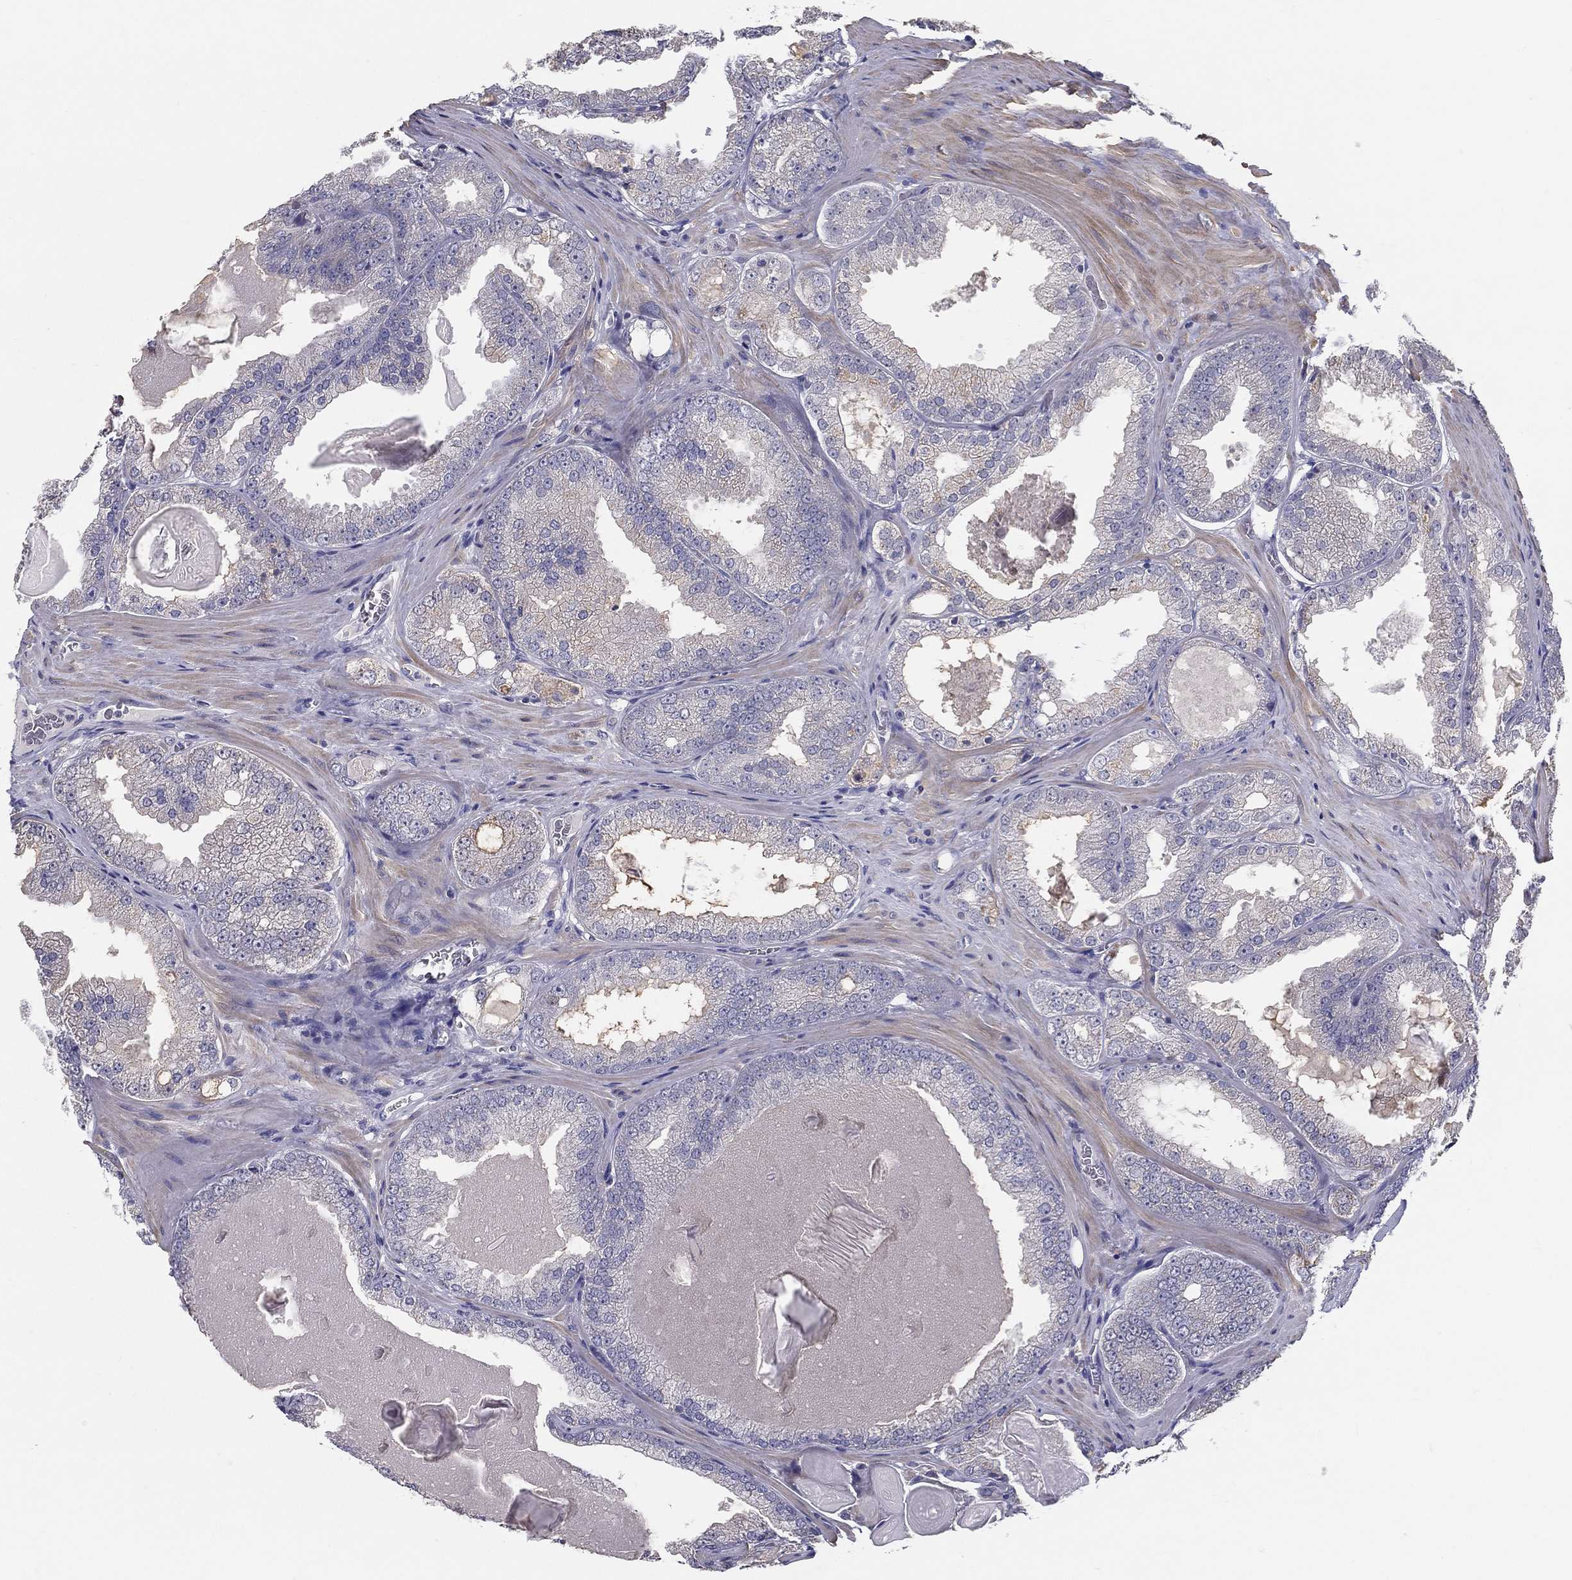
{"staining": {"intensity": "negative", "quantity": "none", "location": "none"}, "tissue": "prostate cancer", "cell_type": "Tumor cells", "image_type": "cancer", "snomed": [{"axis": "morphology", "description": "Adenocarcinoma, Low grade"}, {"axis": "topography", "description": "Prostate"}], "caption": "Immunohistochemistry of human prostate cancer exhibits no expression in tumor cells. Nuclei are stained in blue.", "gene": "PCSK1", "patient": {"sex": "male", "age": 72}}